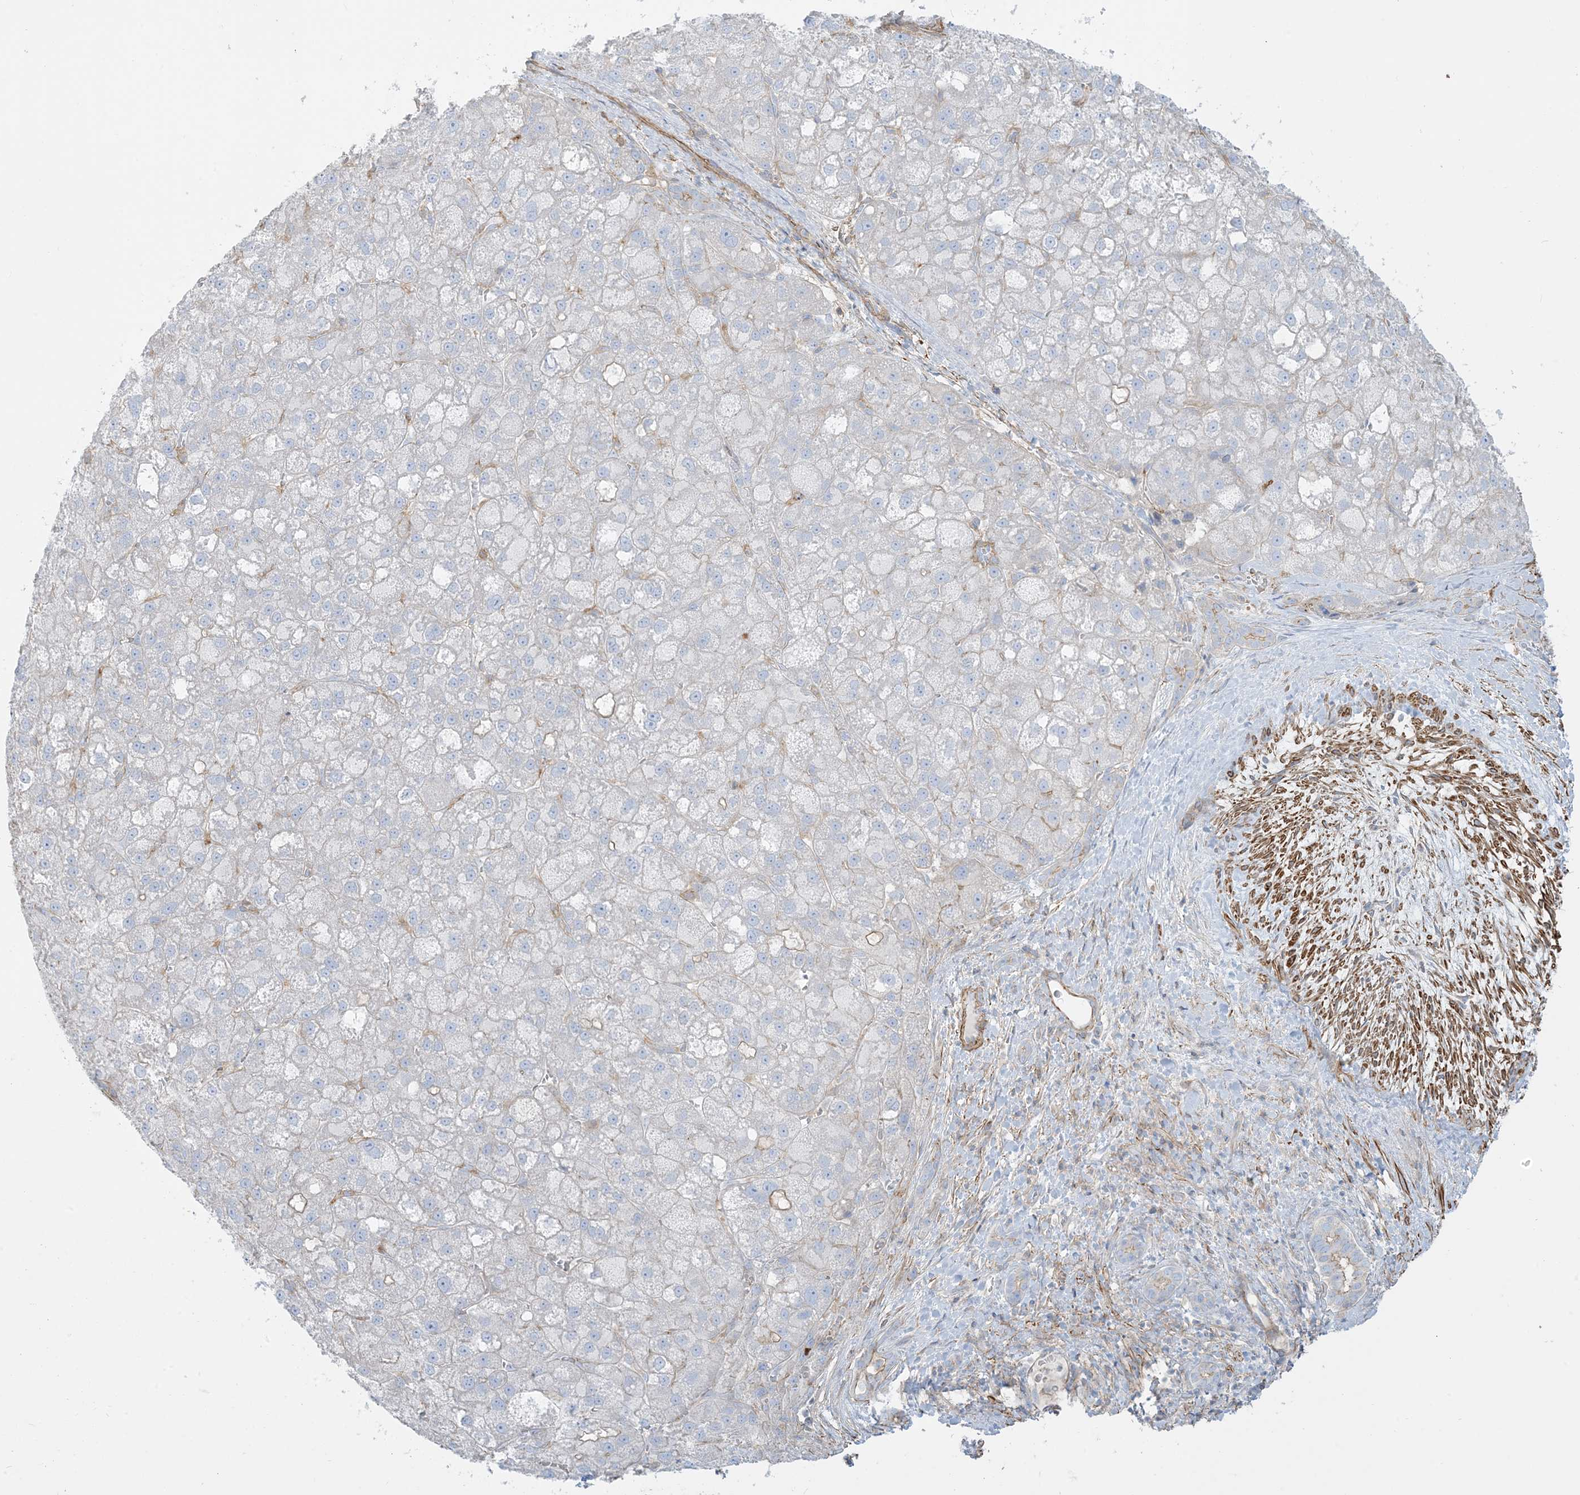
{"staining": {"intensity": "negative", "quantity": "none", "location": "none"}, "tissue": "liver cancer", "cell_type": "Tumor cells", "image_type": "cancer", "snomed": [{"axis": "morphology", "description": "Carcinoma, Hepatocellular, NOS"}, {"axis": "topography", "description": "Liver"}], "caption": "Histopathology image shows no protein positivity in tumor cells of liver cancer (hepatocellular carcinoma) tissue. The staining is performed using DAB (3,3'-diaminobenzidine) brown chromogen with nuclei counter-stained in using hematoxylin.", "gene": "GTF3C2", "patient": {"sex": "male", "age": 57}}